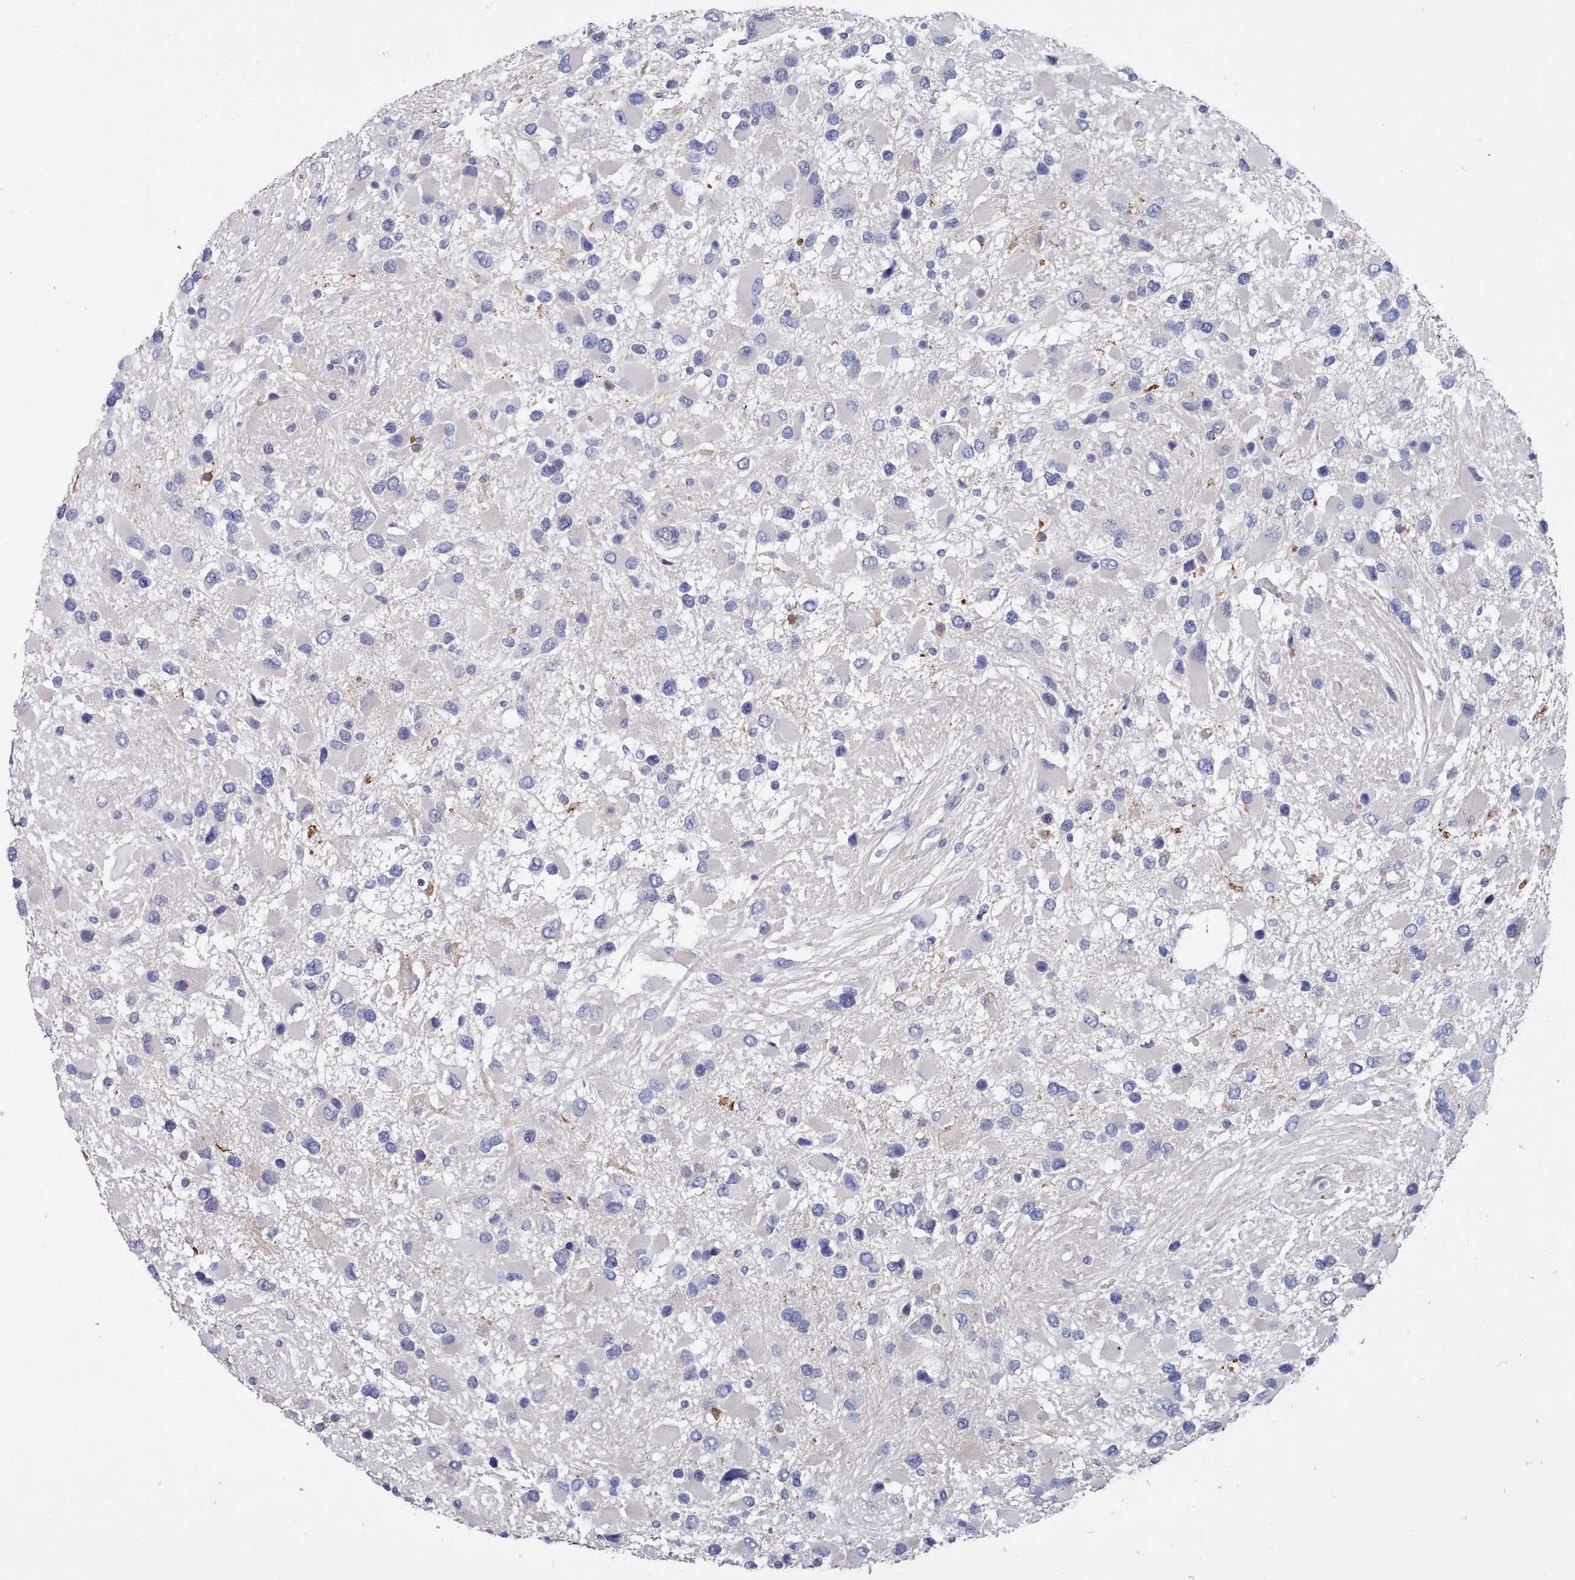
{"staining": {"intensity": "negative", "quantity": "none", "location": "none"}, "tissue": "glioma", "cell_type": "Tumor cells", "image_type": "cancer", "snomed": [{"axis": "morphology", "description": "Glioma, malignant, High grade"}, {"axis": "topography", "description": "Brain"}], "caption": "A micrograph of malignant glioma (high-grade) stained for a protein reveals no brown staining in tumor cells.", "gene": "ACAD11", "patient": {"sex": "male", "age": 53}}